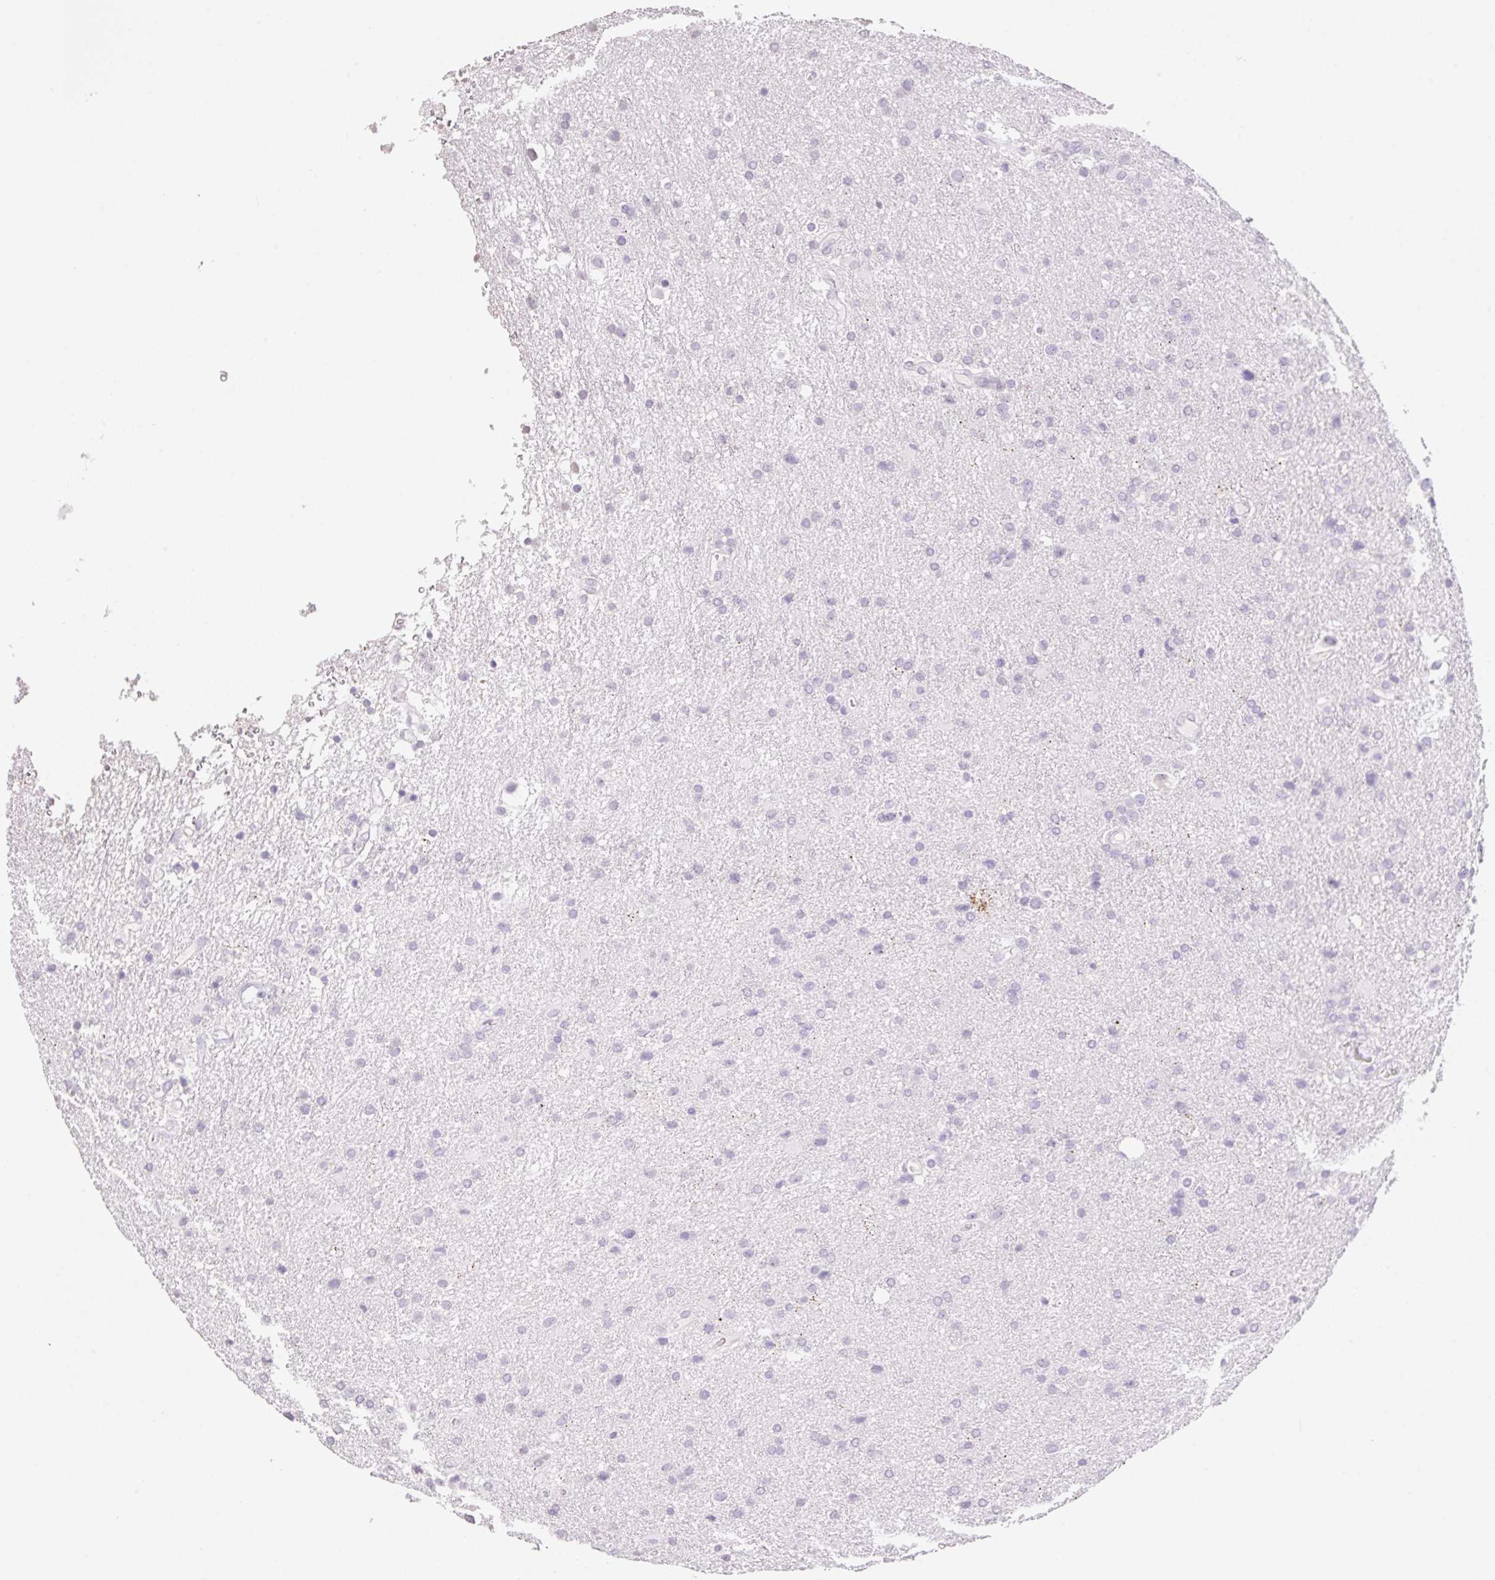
{"staining": {"intensity": "negative", "quantity": "none", "location": "none"}, "tissue": "glioma", "cell_type": "Tumor cells", "image_type": "cancer", "snomed": [{"axis": "morphology", "description": "Glioma, malignant, Low grade"}, {"axis": "topography", "description": "Brain"}], "caption": "A histopathology image of human malignant glioma (low-grade) is negative for staining in tumor cells.", "gene": "HCRTR2", "patient": {"sex": "female", "age": 32}}